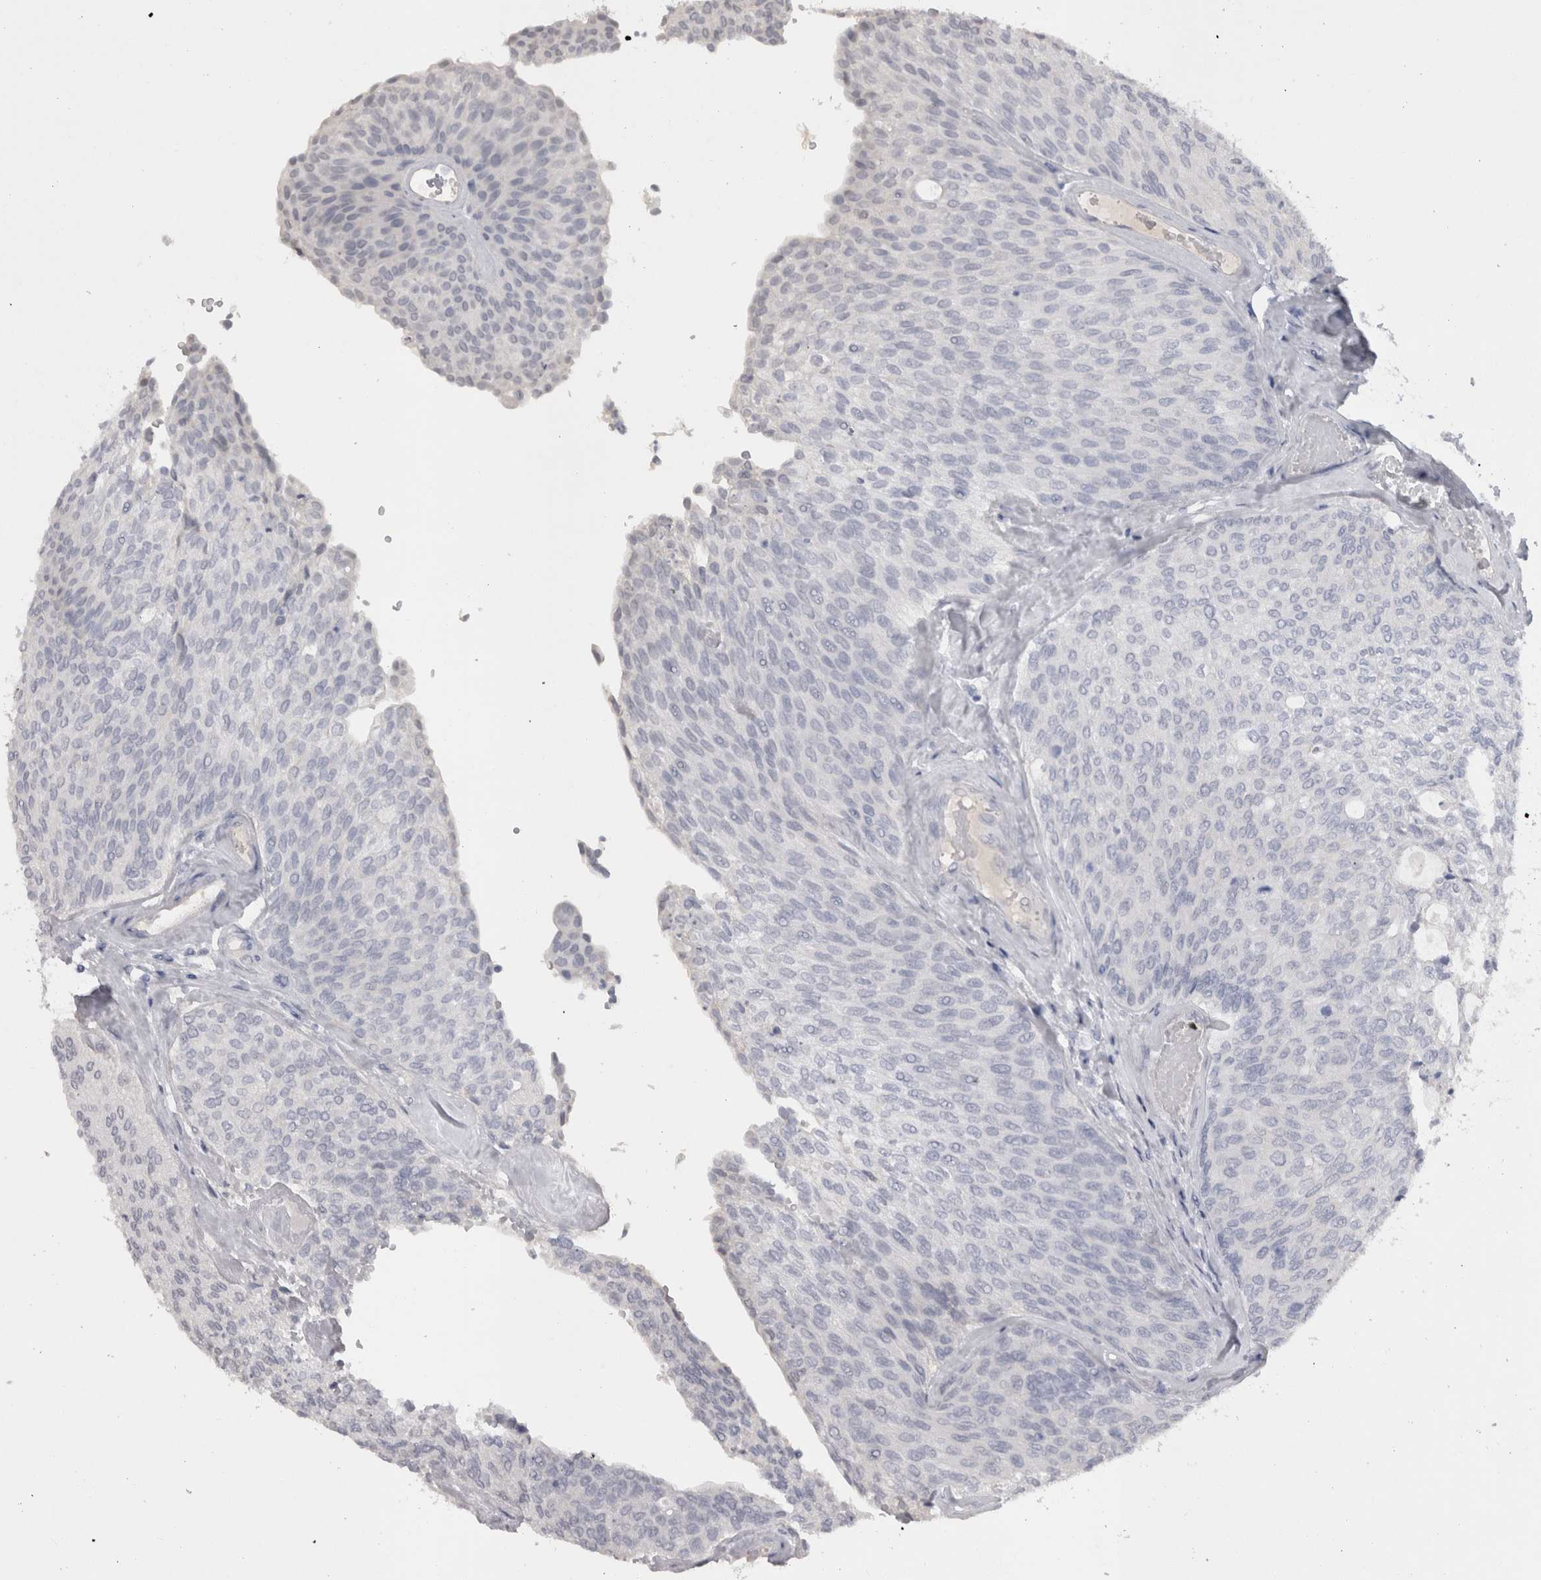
{"staining": {"intensity": "negative", "quantity": "none", "location": "none"}, "tissue": "urothelial cancer", "cell_type": "Tumor cells", "image_type": "cancer", "snomed": [{"axis": "morphology", "description": "Urothelial carcinoma, Low grade"}, {"axis": "topography", "description": "Urinary bladder"}], "caption": "A histopathology image of urothelial cancer stained for a protein exhibits no brown staining in tumor cells.", "gene": "ADAM2", "patient": {"sex": "female", "age": 79}}